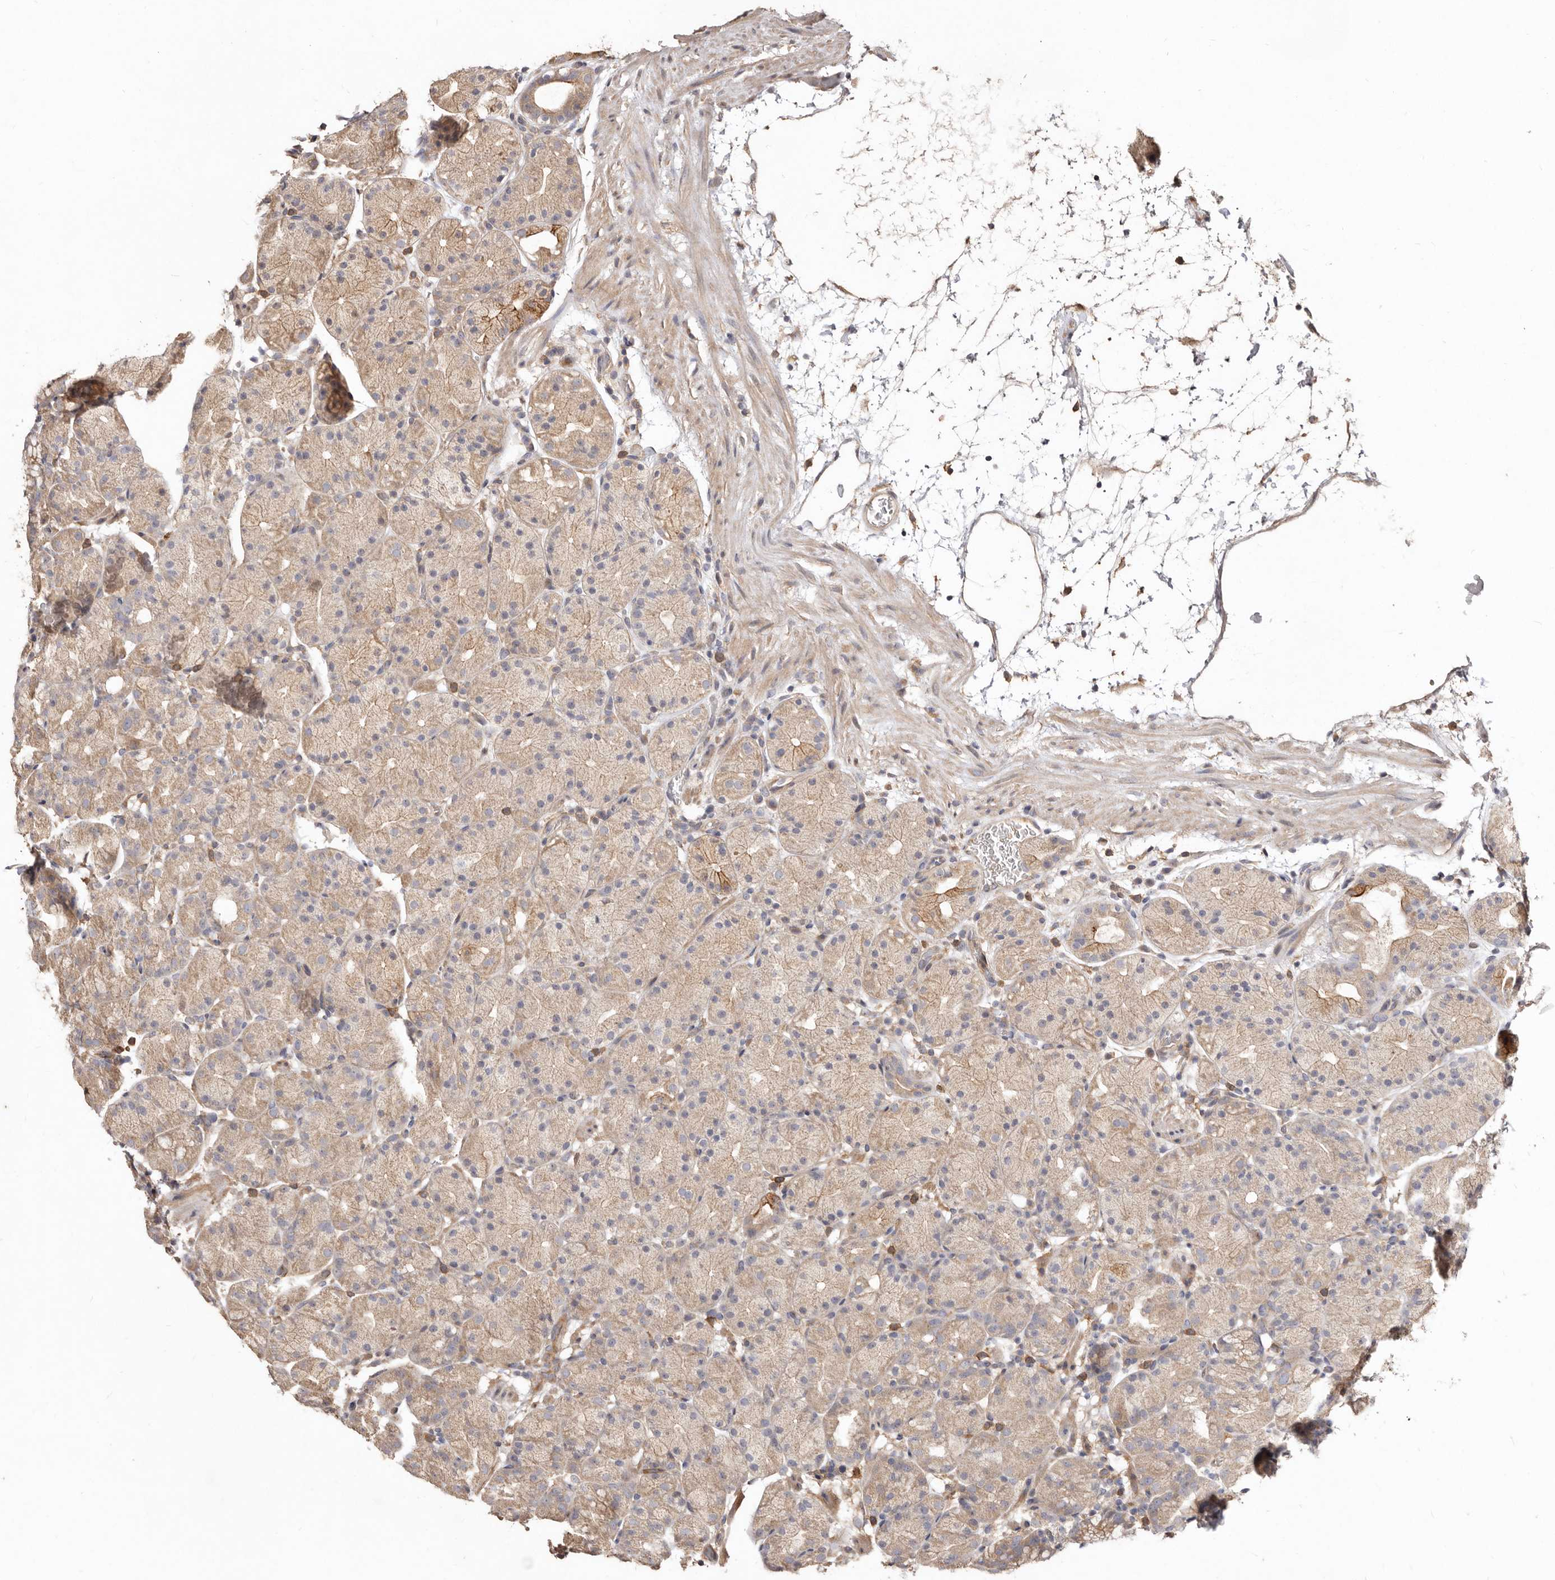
{"staining": {"intensity": "moderate", "quantity": "25%-75%", "location": "cytoplasmic/membranous"}, "tissue": "stomach", "cell_type": "Glandular cells", "image_type": "normal", "snomed": [{"axis": "morphology", "description": "Normal tissue, NOS"}, {"axis": "topography", "description": "Stomach, upper"}], "caption": "This is a micrograph of IHC staining of normal stomach, which shows moderate expression in the cytoplasmic/membranous of glandular cells.", "gene": "LRRC25", "patient": {"sex": "male", "age": 48}}